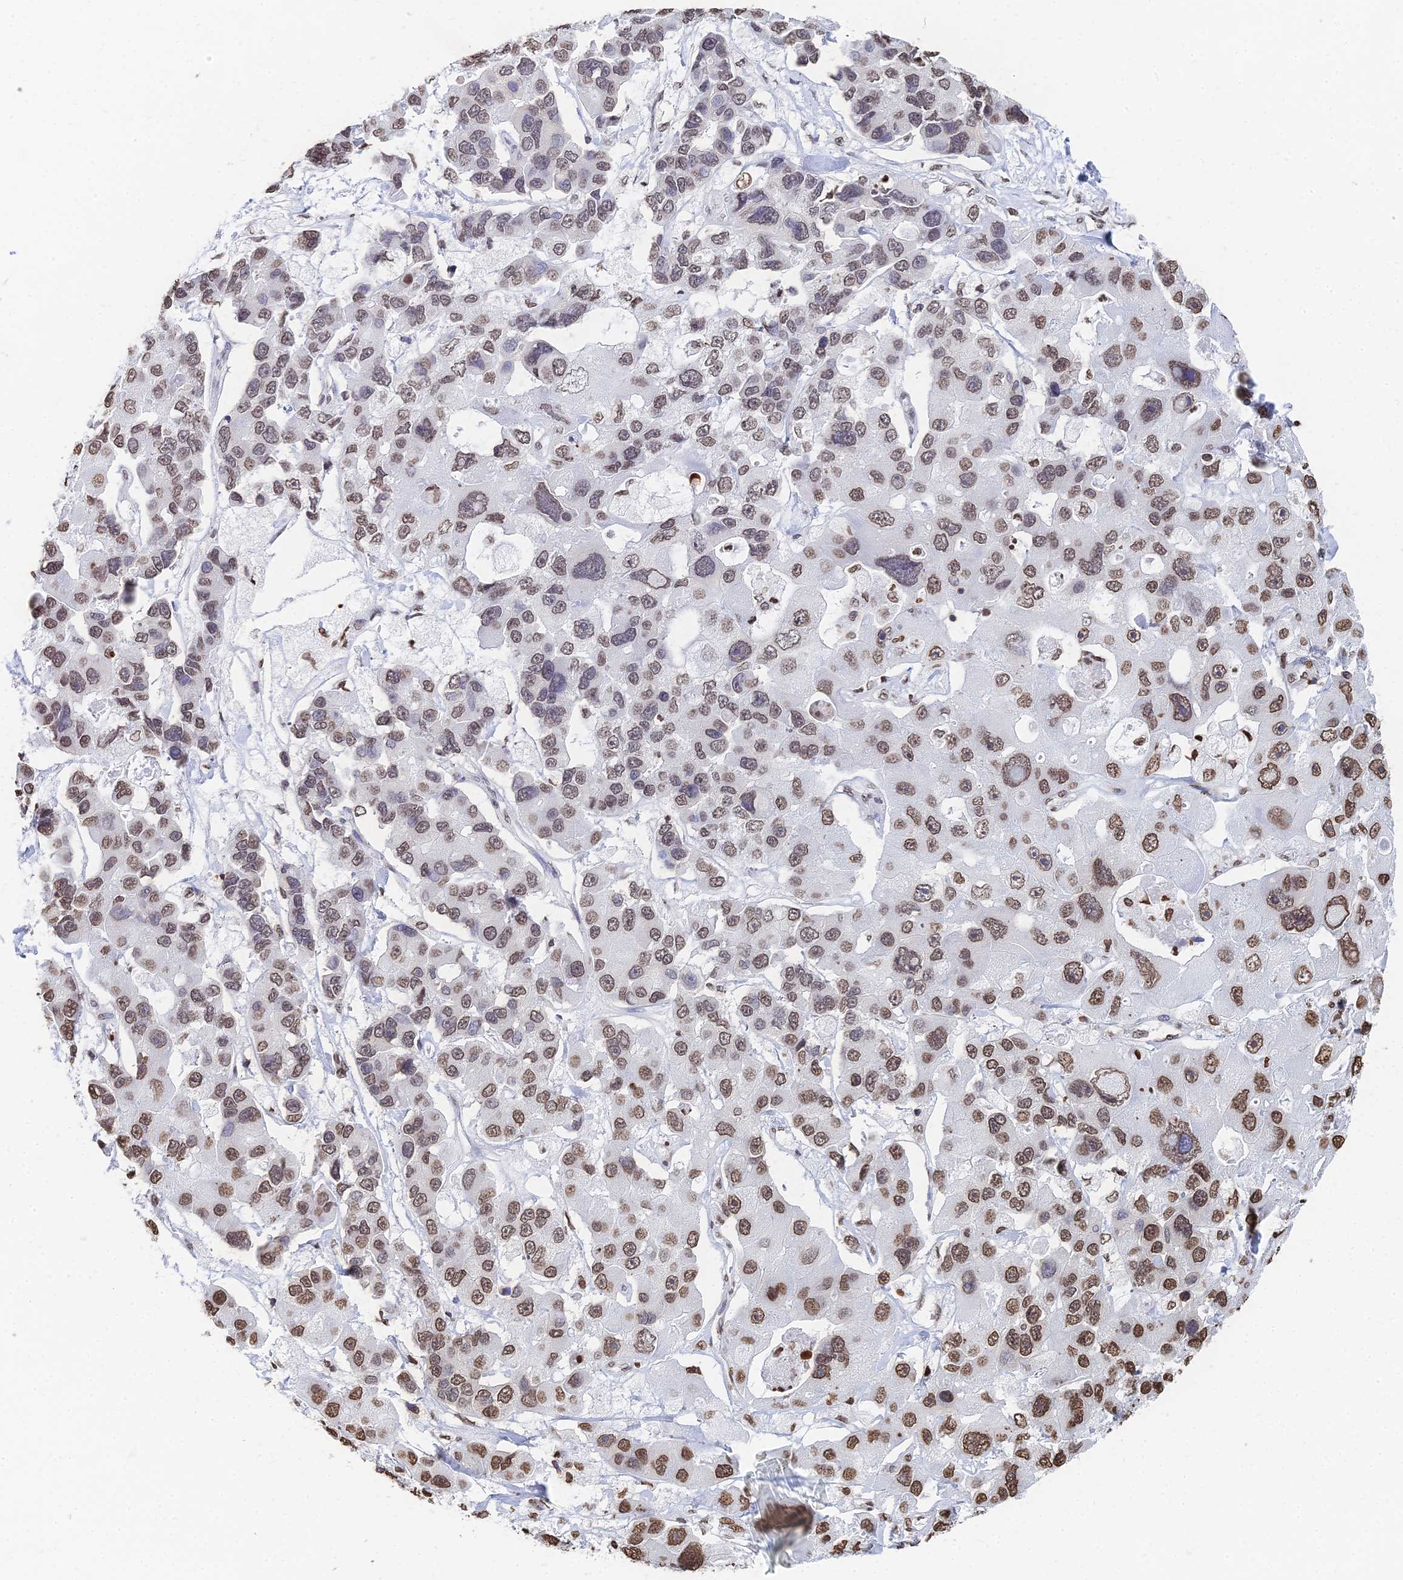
{"staining": {"intensity": "moderate", "quantity": "25%-75%", "location": "nuclear"}, "tissue": "lung cancer", "cell_type": "Tumor cells", "image_type": "cancer", "snomed": [{"axis": "morphology", "description": "Adenocarcinoma, NOS"}, {"axis": "topography", "description": "Lung"}], "caption": "Human lung cancer (adenocarcinoma) stained with a protein marker displays moderate staining in tumor cells.", "gene": "GBP3", "patient": {"sex": "female", "age": 54}}